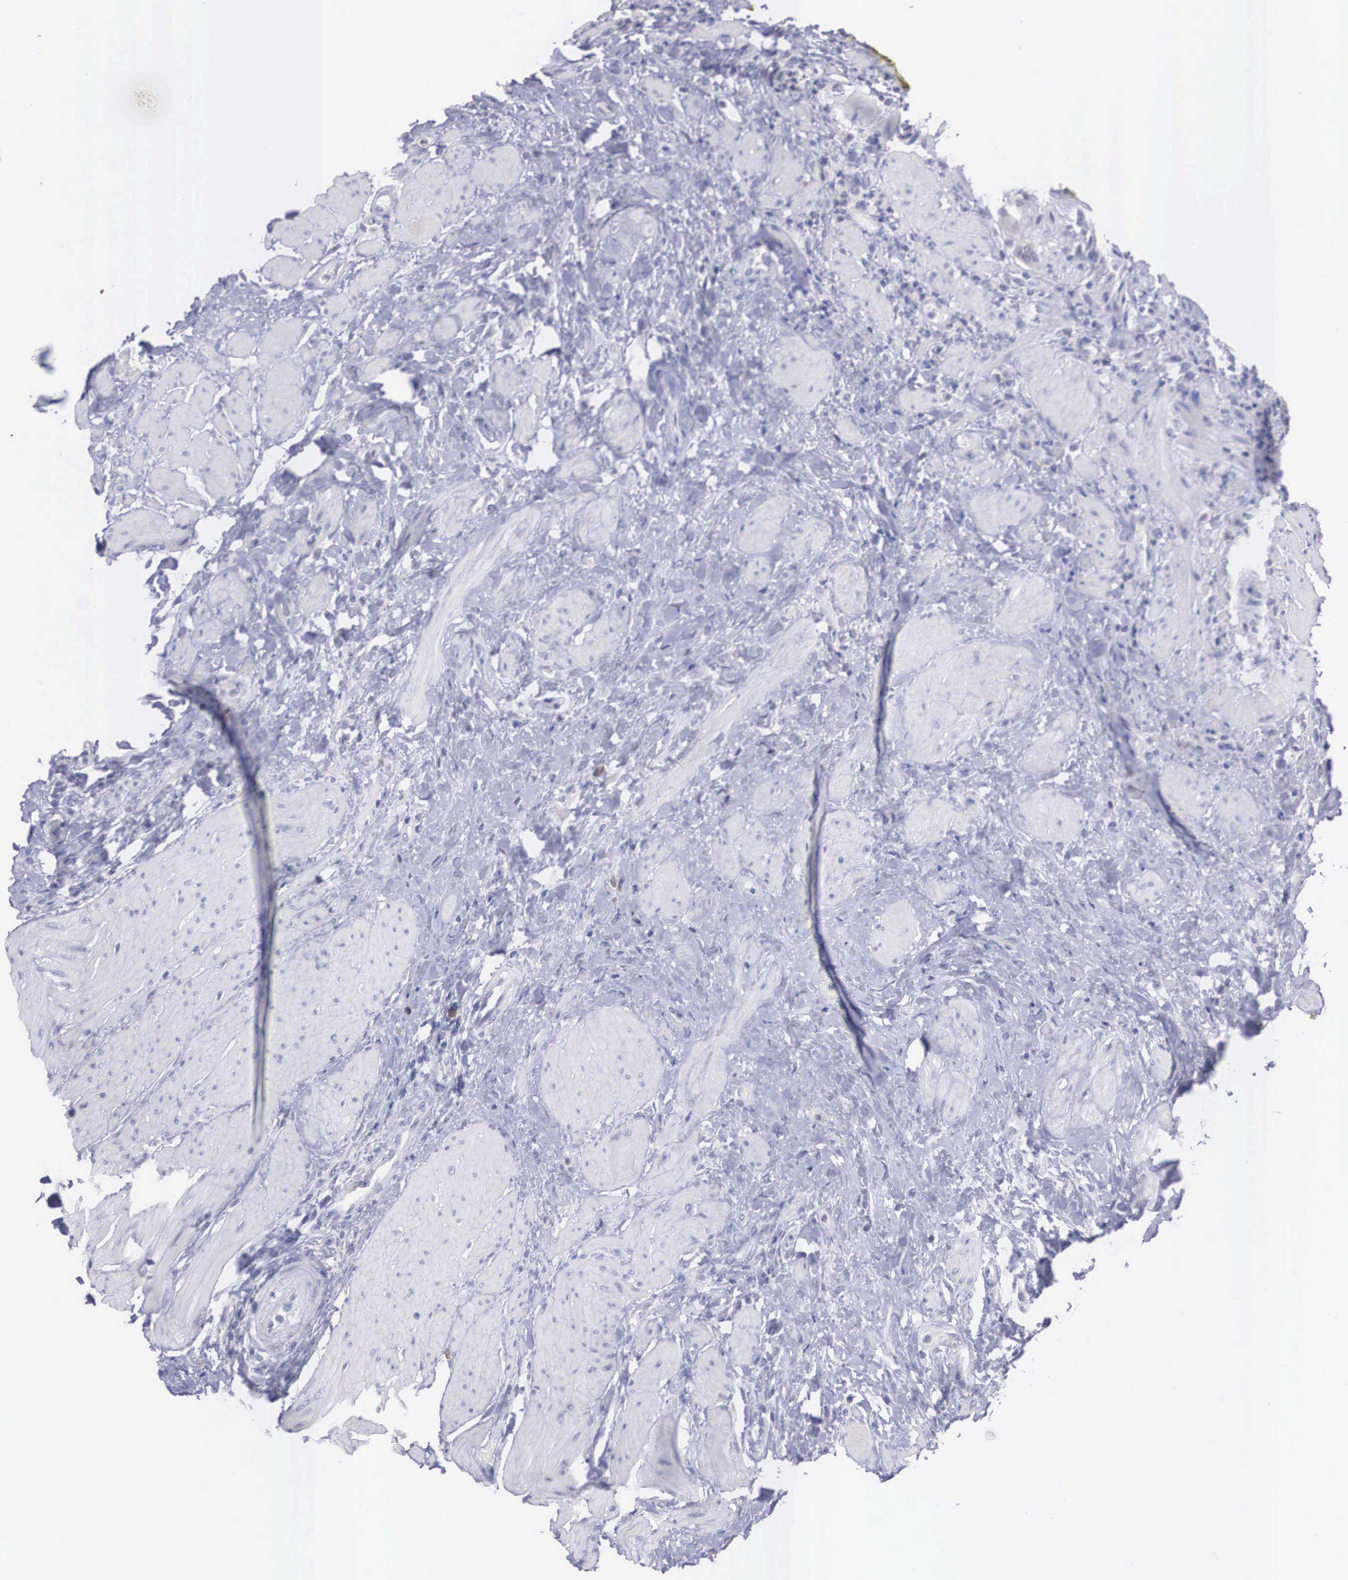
{"staining": {"intensity": "strong", "quantity": "<25%", "location": "cytoplasmic/membranous"}, "tissue": "colorectal cancer", "cell_type": "Tumor cells", "image_type": "cancer", "snomed": [{"axis": "morphology", "description": "Adenocarcinoma, NOS"}, {"axis": "topography", "description": "Rectum"}], "caption": "Immunohistochemical staining of colorectal adenocarcinoma shows medium levels of strong cytoplasmic/membranous positivity in approximately <25% of tumor cells.", "gene": "REPS2", "patient": {"sex": "female", "age": 65}}